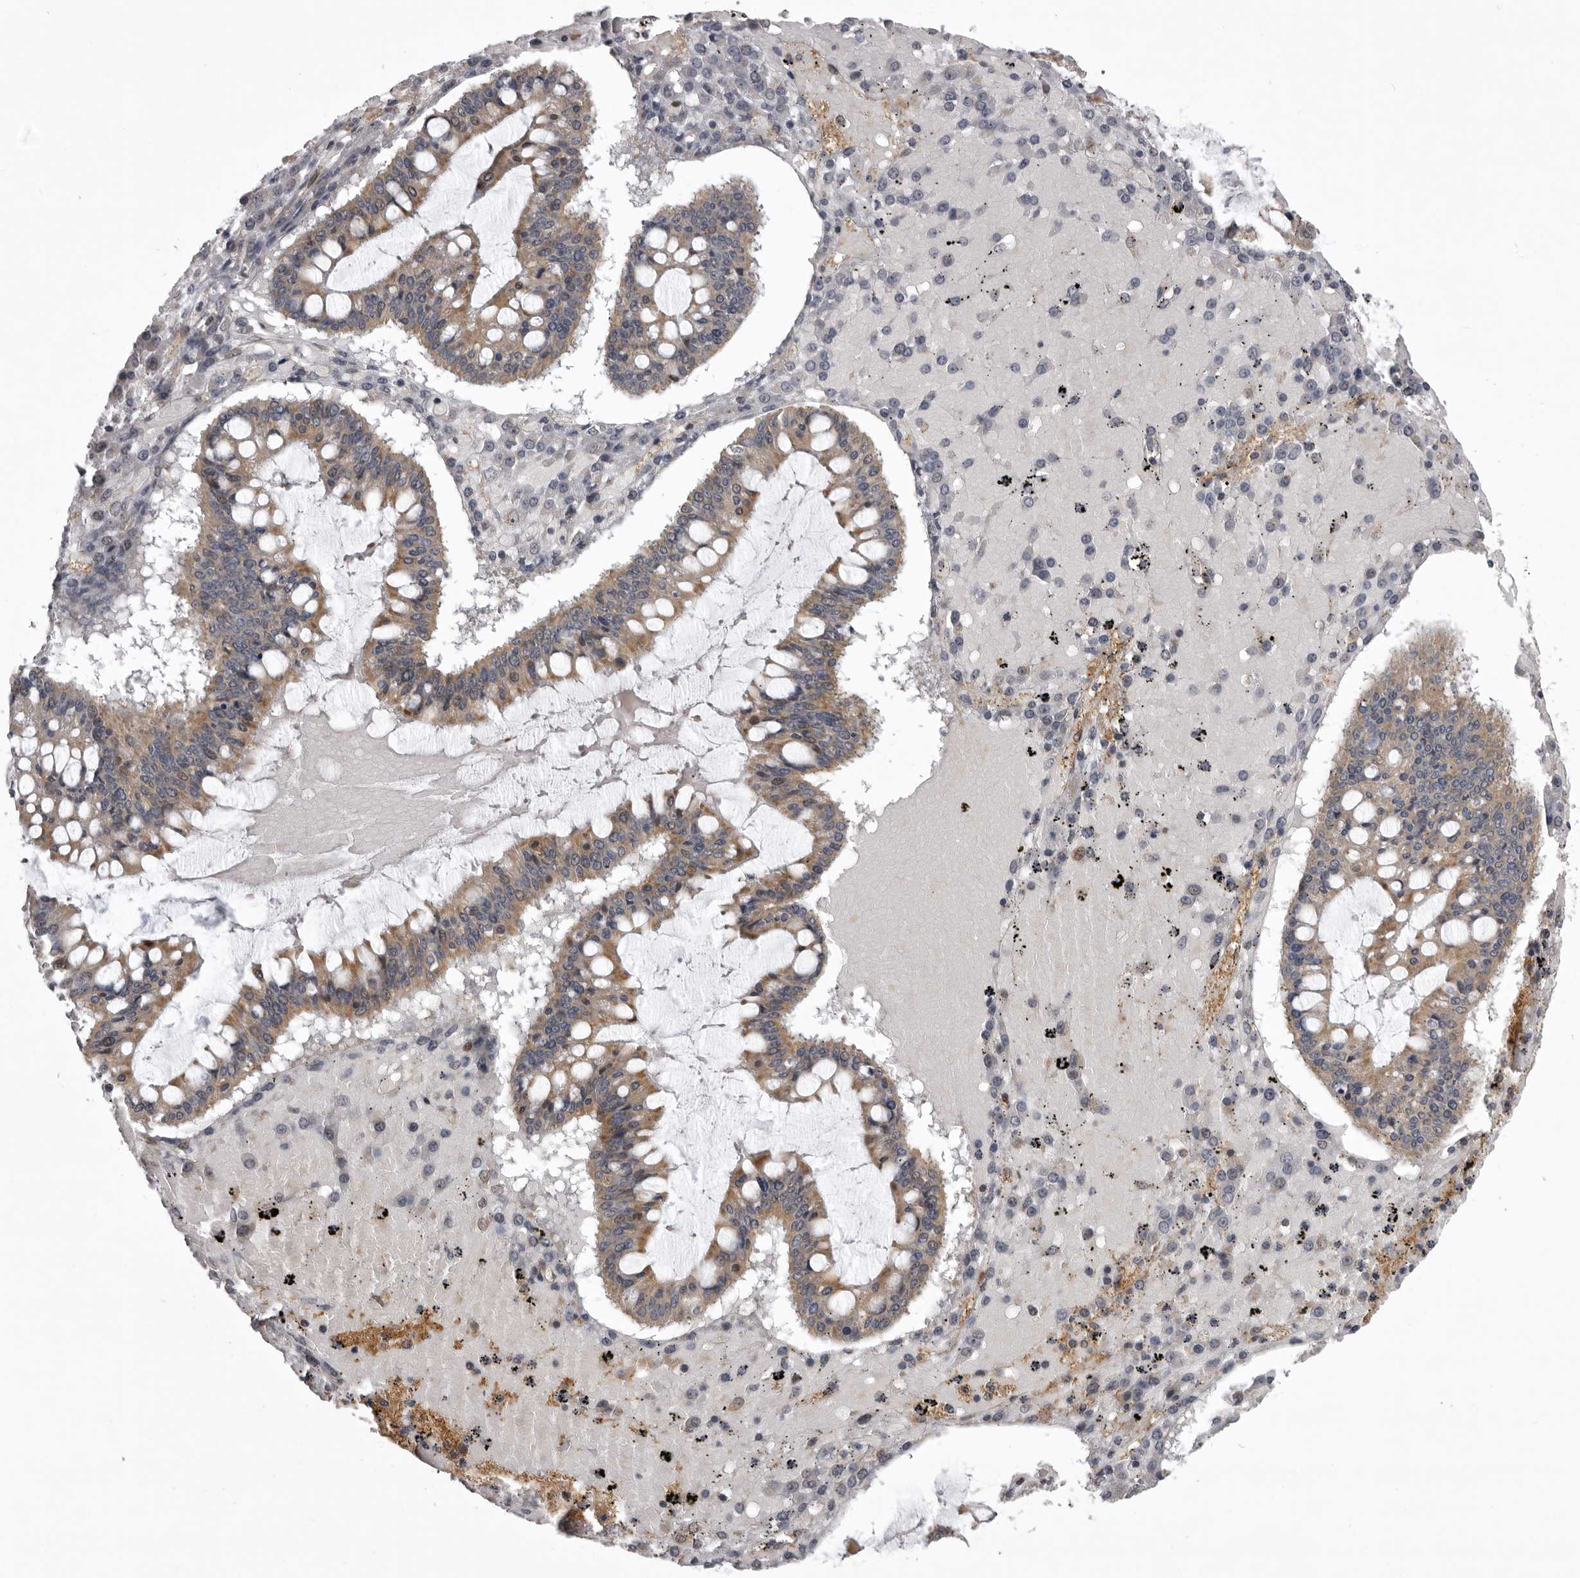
{"staining": {"intensity": "moderate", "quantity": ">75%", "location": "cytoplasmic/membranous"}, "tissue": "ovarian cancer", "cell_type": "Tumor cells", "image_type": "cancer", "snomed": [{"axis": "morphology", "description": "Cystadenocarcinoma, mucinous, NOS"}, {"axis": "topography", "description": "Ovary"}], "caption": "Ovarian cancer (mucinous cystadenocarcinoma) stained with DAB (3,3'-diaminobenzidine) IHC demonstrates medium levels of moderate cytoplasmic/membranous positivity in approximately >75% of tumor cells.", "gene": "C1orf109", "patient": {"sex": "female", "age": 73}}